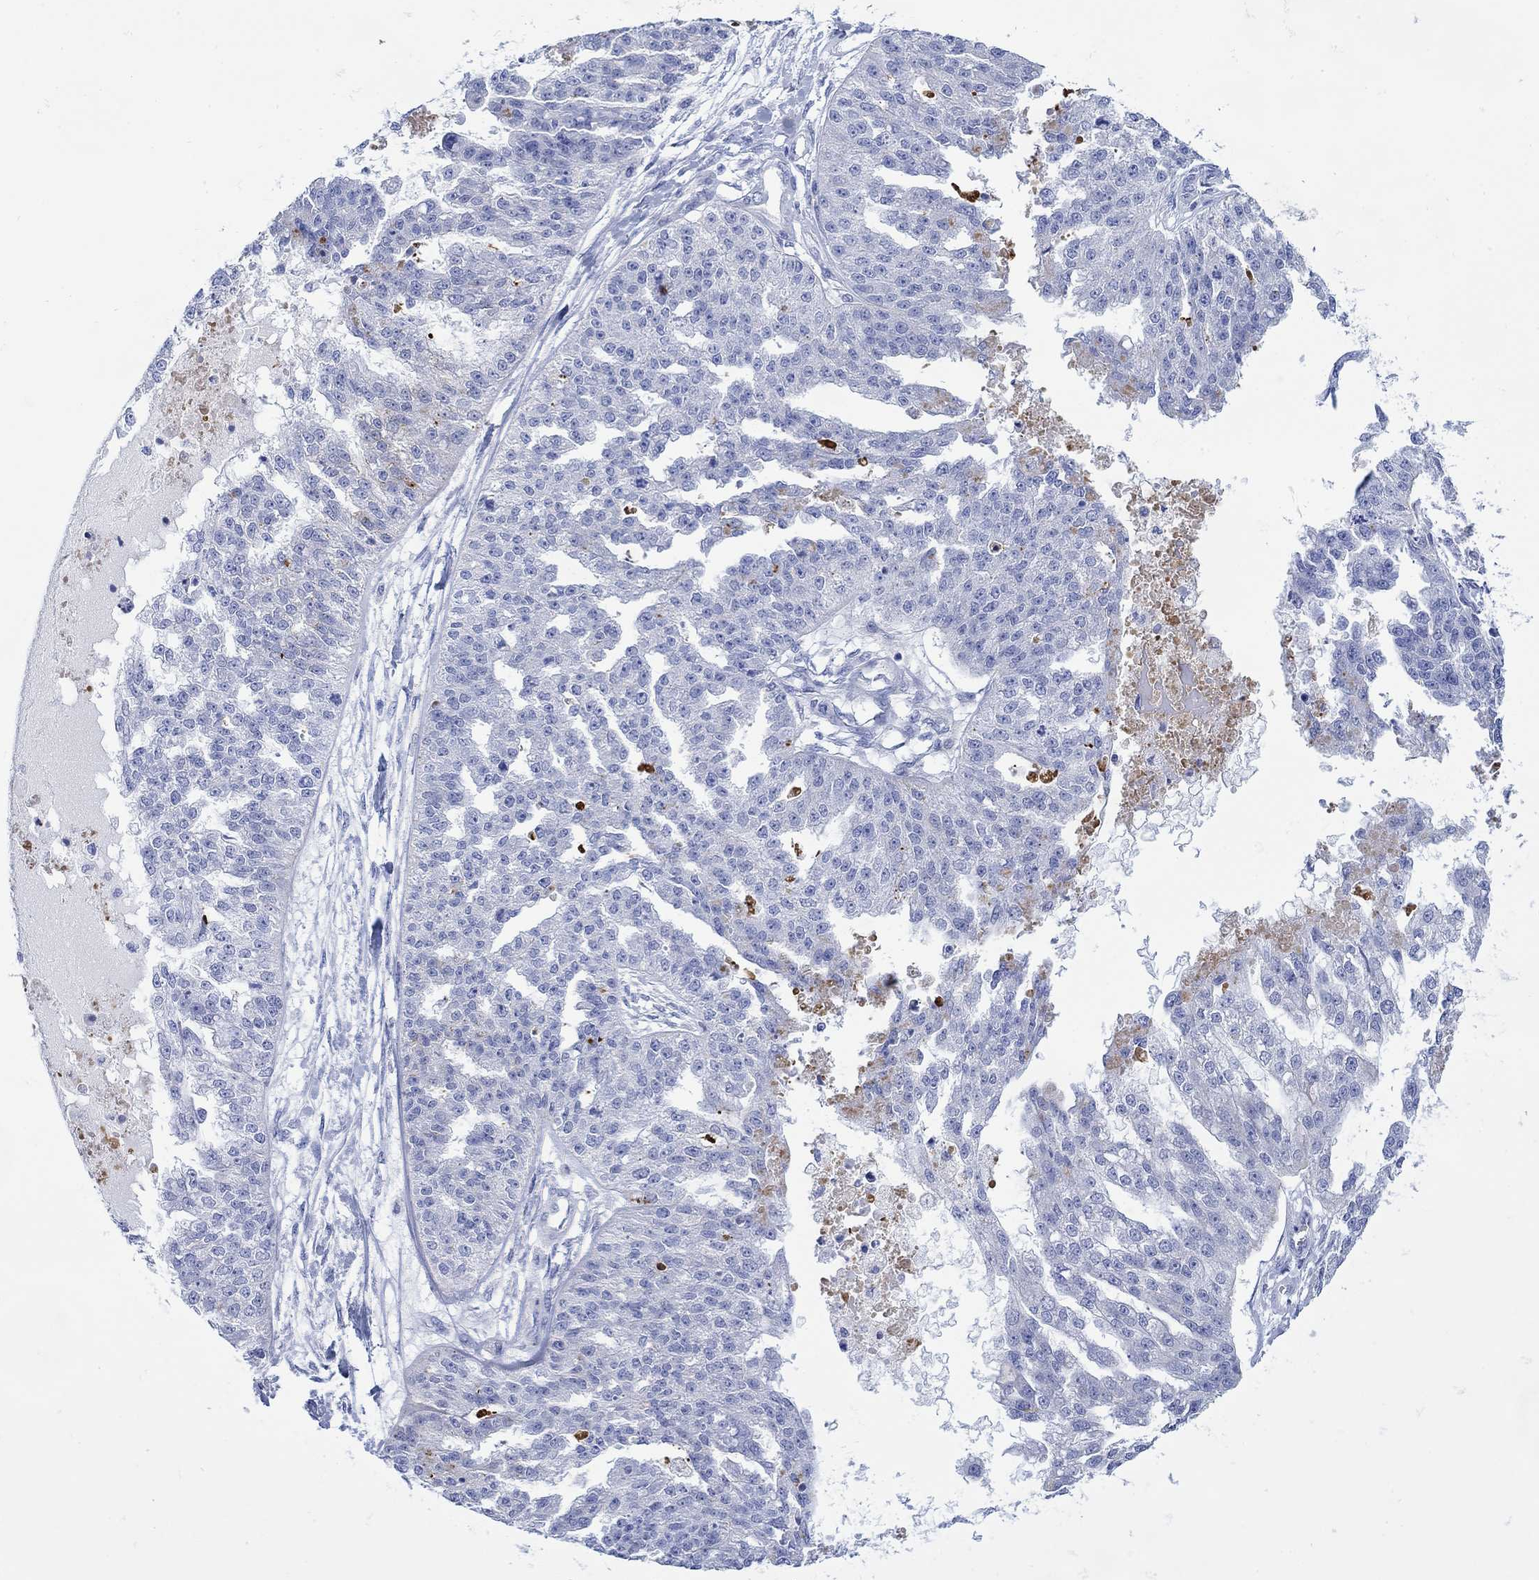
{"staining": {"intensity": "negative", "quantity": "none", "location": "none"}, "tissue": "ovarian cancer", "cell_type": "Tumor cells", "image_type": "cancer", "snomed": [{"axis": "morphology", "description": "Cystadenocarcinoma, serous, NOS"}, {"axis": "topography", "description": "Ovary"}], "caption": "Tumor cells are negative for brown protein staining in ovarian cancer.", "gene": "ANKMY1", "patient": {"sex": "female", "age": 58}}